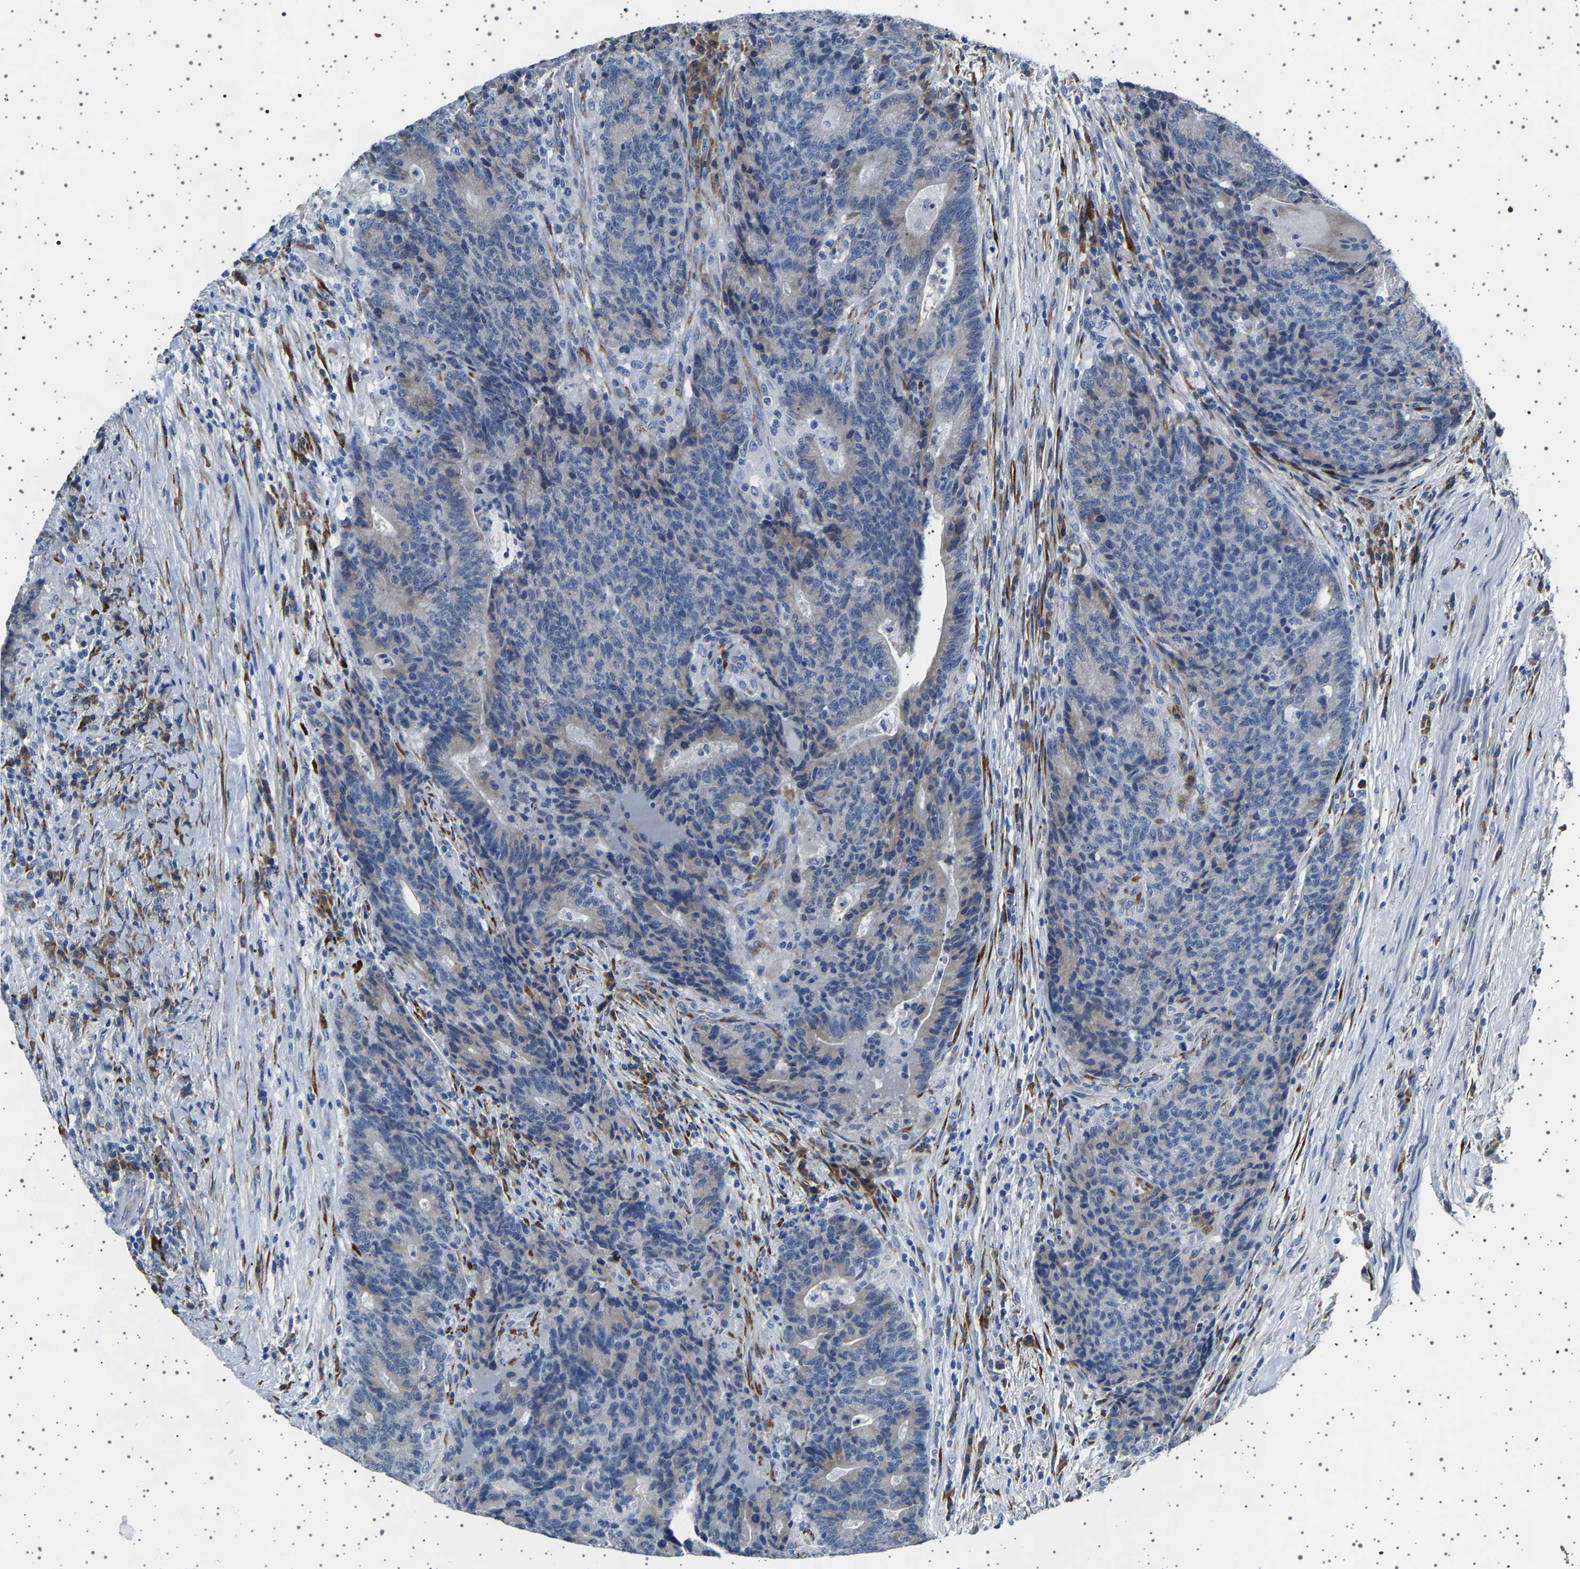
{"staining": {"intensity": "weak", "quantity": "<25%", "location": "cytoplasmic/membranous"}, "tissue": "colorectal cancer", "cell_type": "Tumor cells", "image_type": "cancer", "snomed": [{"axis": "morphology", "description": "Normal tissue, NOS"}, {"axis": "morphology", "description": "Adenocarcinoma, NOS"}, {"axis": "topography", "description": "Colon"}], "caption": "The immunohistochemistry histopathology image has no significant positivity in tumor cells of adenocarcinoma (colorectal) tissue.", "gene": "FTCD", "patient": {"sex": "female", "age": 75}}